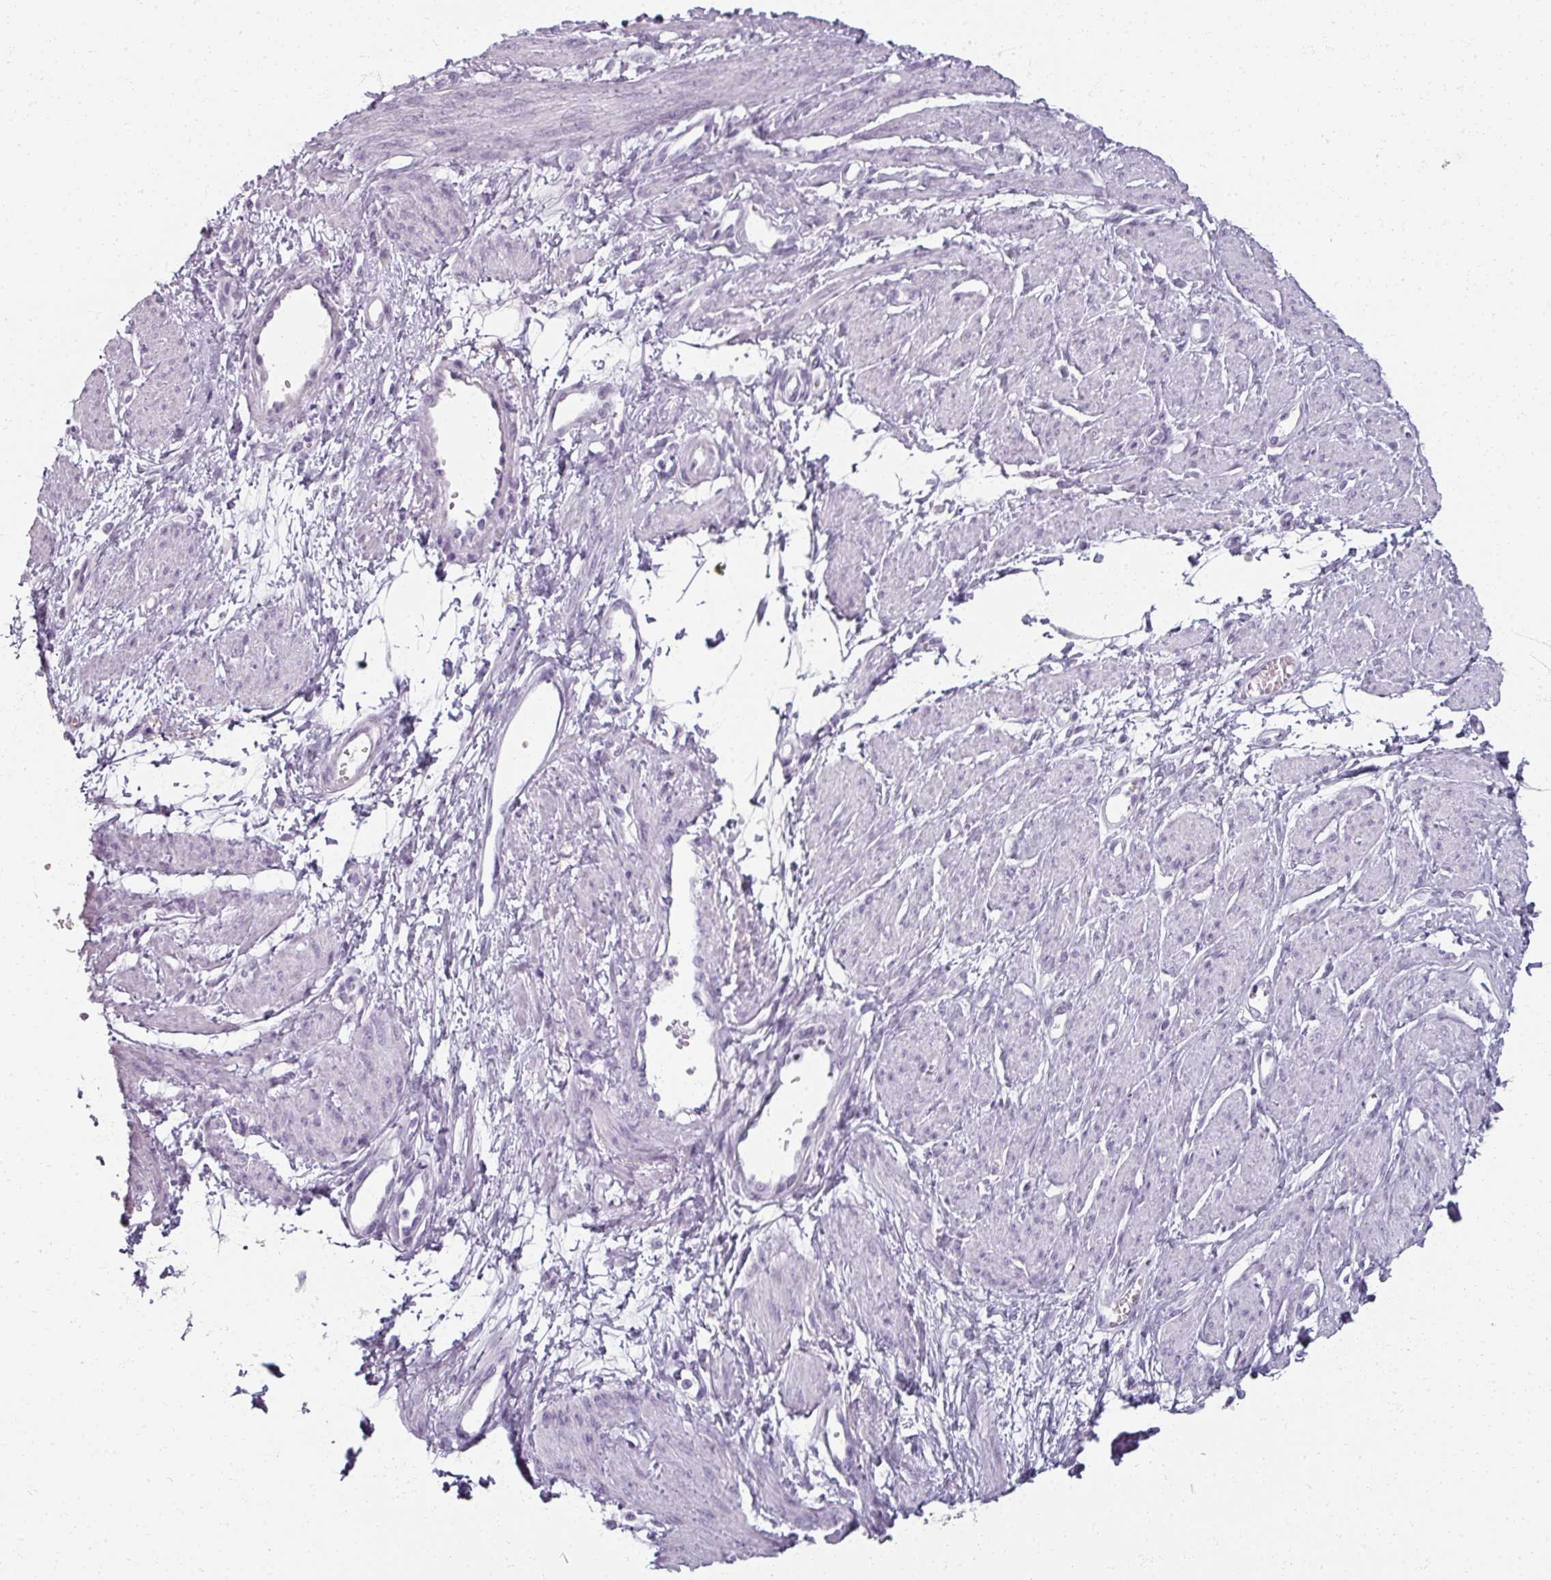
{"staining": {"intensity": "negative", "quantity": "none", "location": "none"}, "tissue": "smooth muscle", "cell_type": "Smooth muscle cells", "image_type": "normal", "snomed": [{"axis": "morphology", "description": "Normal tissue, NOS"}, {"axis": "topography", "description": "Smooth muscle"}, {"axis": "topography", "description": "Uterus"}], "caption": "This photomicrograph is of benign smooth muscle stained with IHC to label a protein in brown with the nuclei are counter-stained blue. There is no positivity in smooth muscle cells. (Stains: DAB immunohistochemistry (IHC) with hematoxylin counter stain, Microscopy: brightfield microscopy at high magnification).", "gene": "REG3A", "patient": {"sex": "female", "age": 39}}